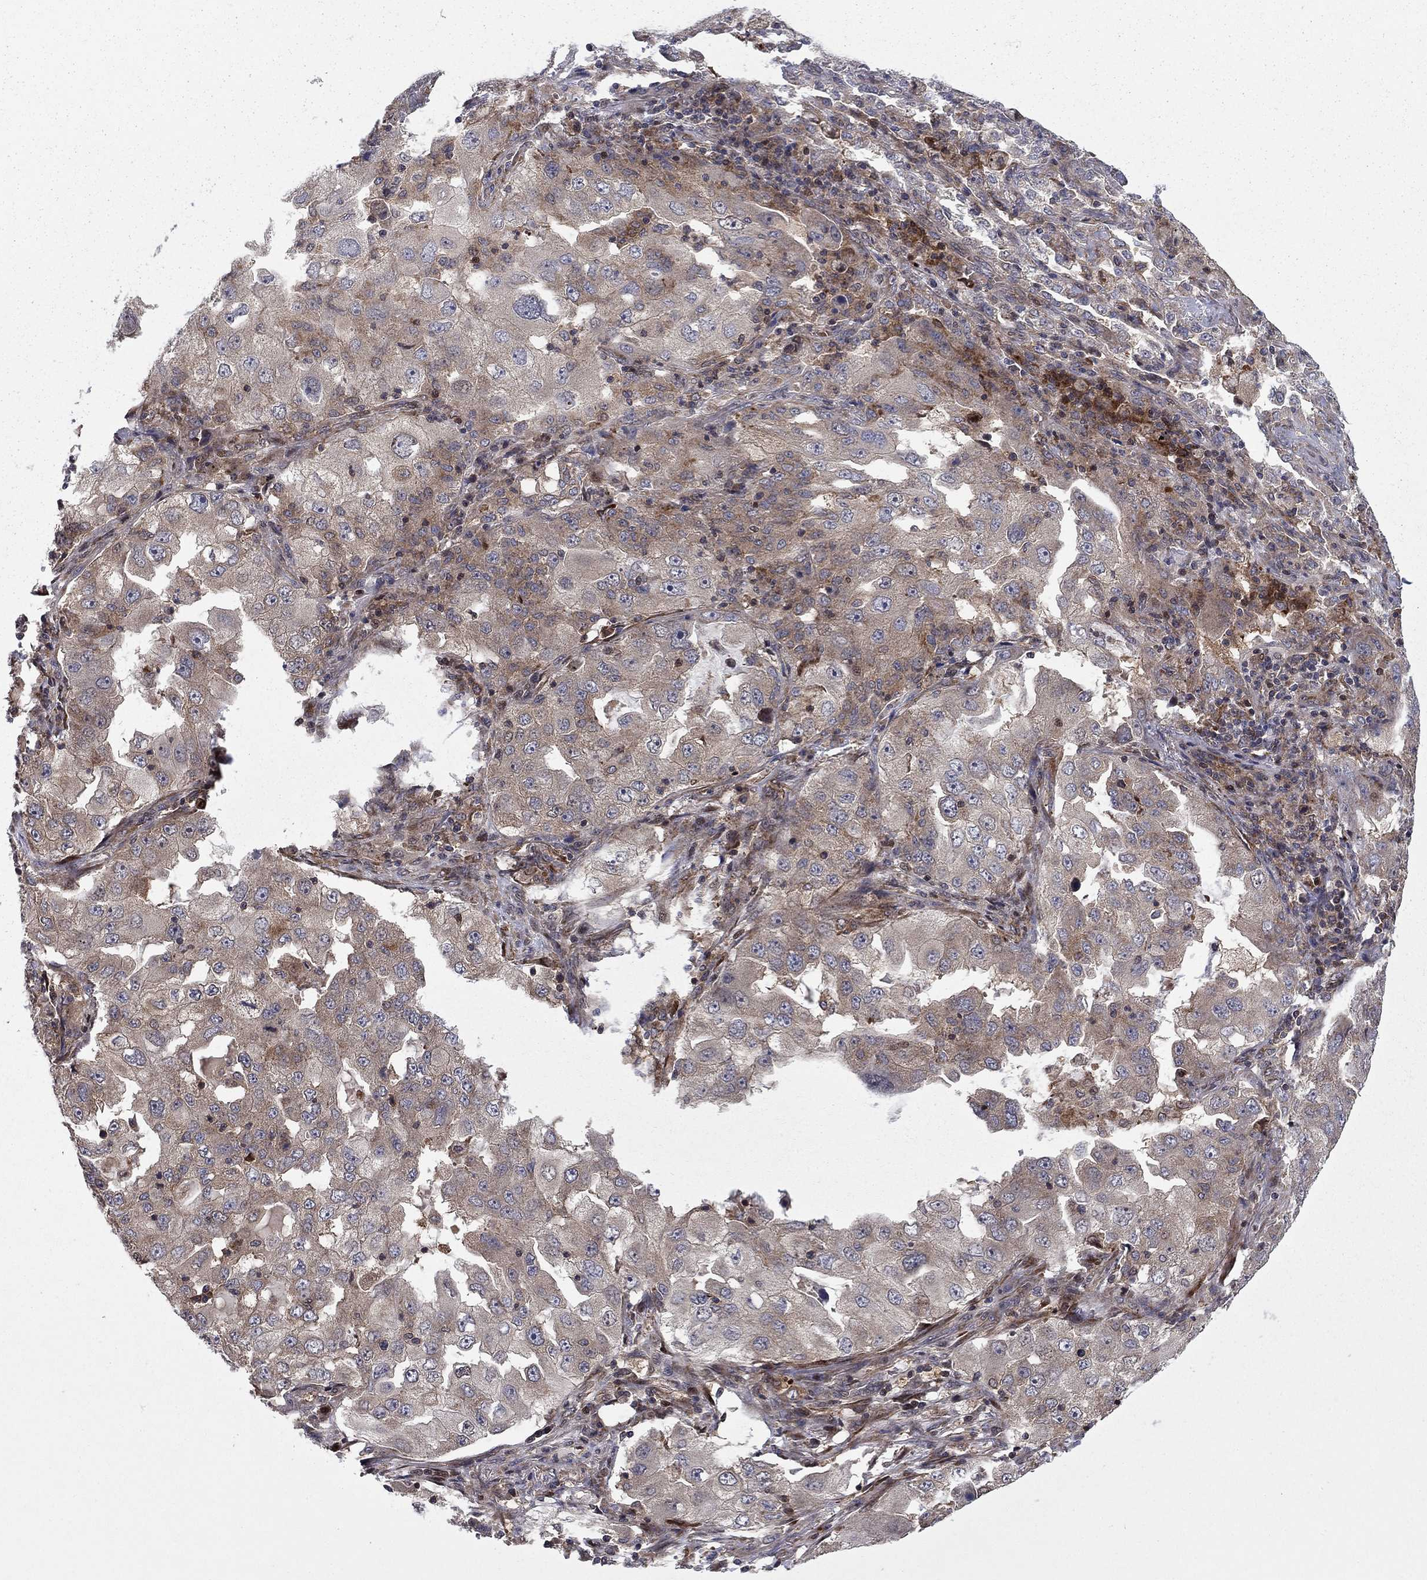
{"staining": {"intensity": "weak", "quantity": "<25%", "location": "cytoplasmic/membranous"}, "tissue": "lung cancer", "cell_type": "Tumor cells", "image_type": "cancer", "snomed": [{"axis": "morphology", "description": "Adenocarcinoma, NOS"}, {"axis": "topography", "description": "Lung"}], "caption": "The image displays no staining of tumor cells in lung cancer (adenocarcinoma).", "gene": "HDAC4", "patient": {"sex": "female", "age": 61}}